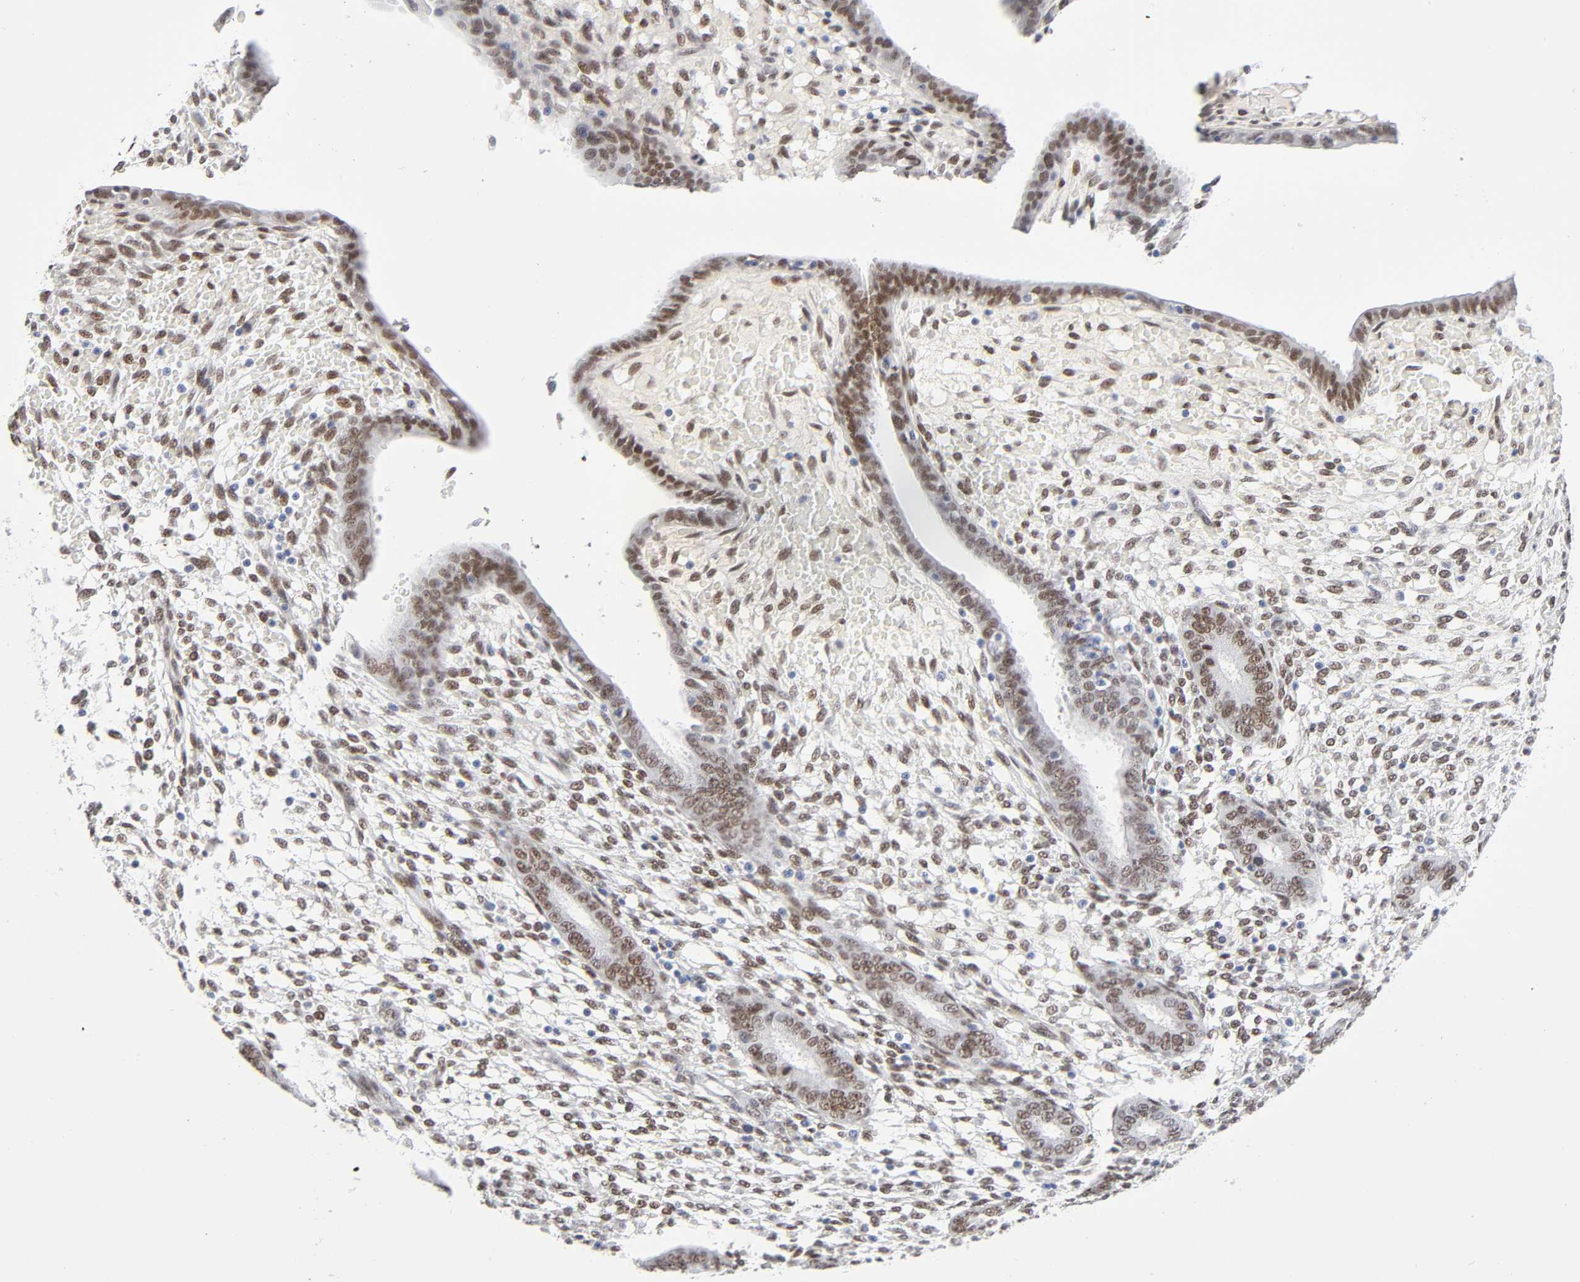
{"staining": {"intensity": "moderate", "quantity": ">75%", "location": "nuclear"}, "tissue": "endometrium", "cell_type": "Cells in endometrial stroma", "image_type": "normal", "snomed": [{"axis": "morphology", "description": "Normal tissue, NOS"}, {"axis": "topography", "description": "Endometrium"}], "caption": "Cells in endometrial stroma demonstrate moderate nuclear expression in approximately >75% of cells in normal endometrium.", "gene": "NFIC", "patient": {"sex": "female", "age": 42}}